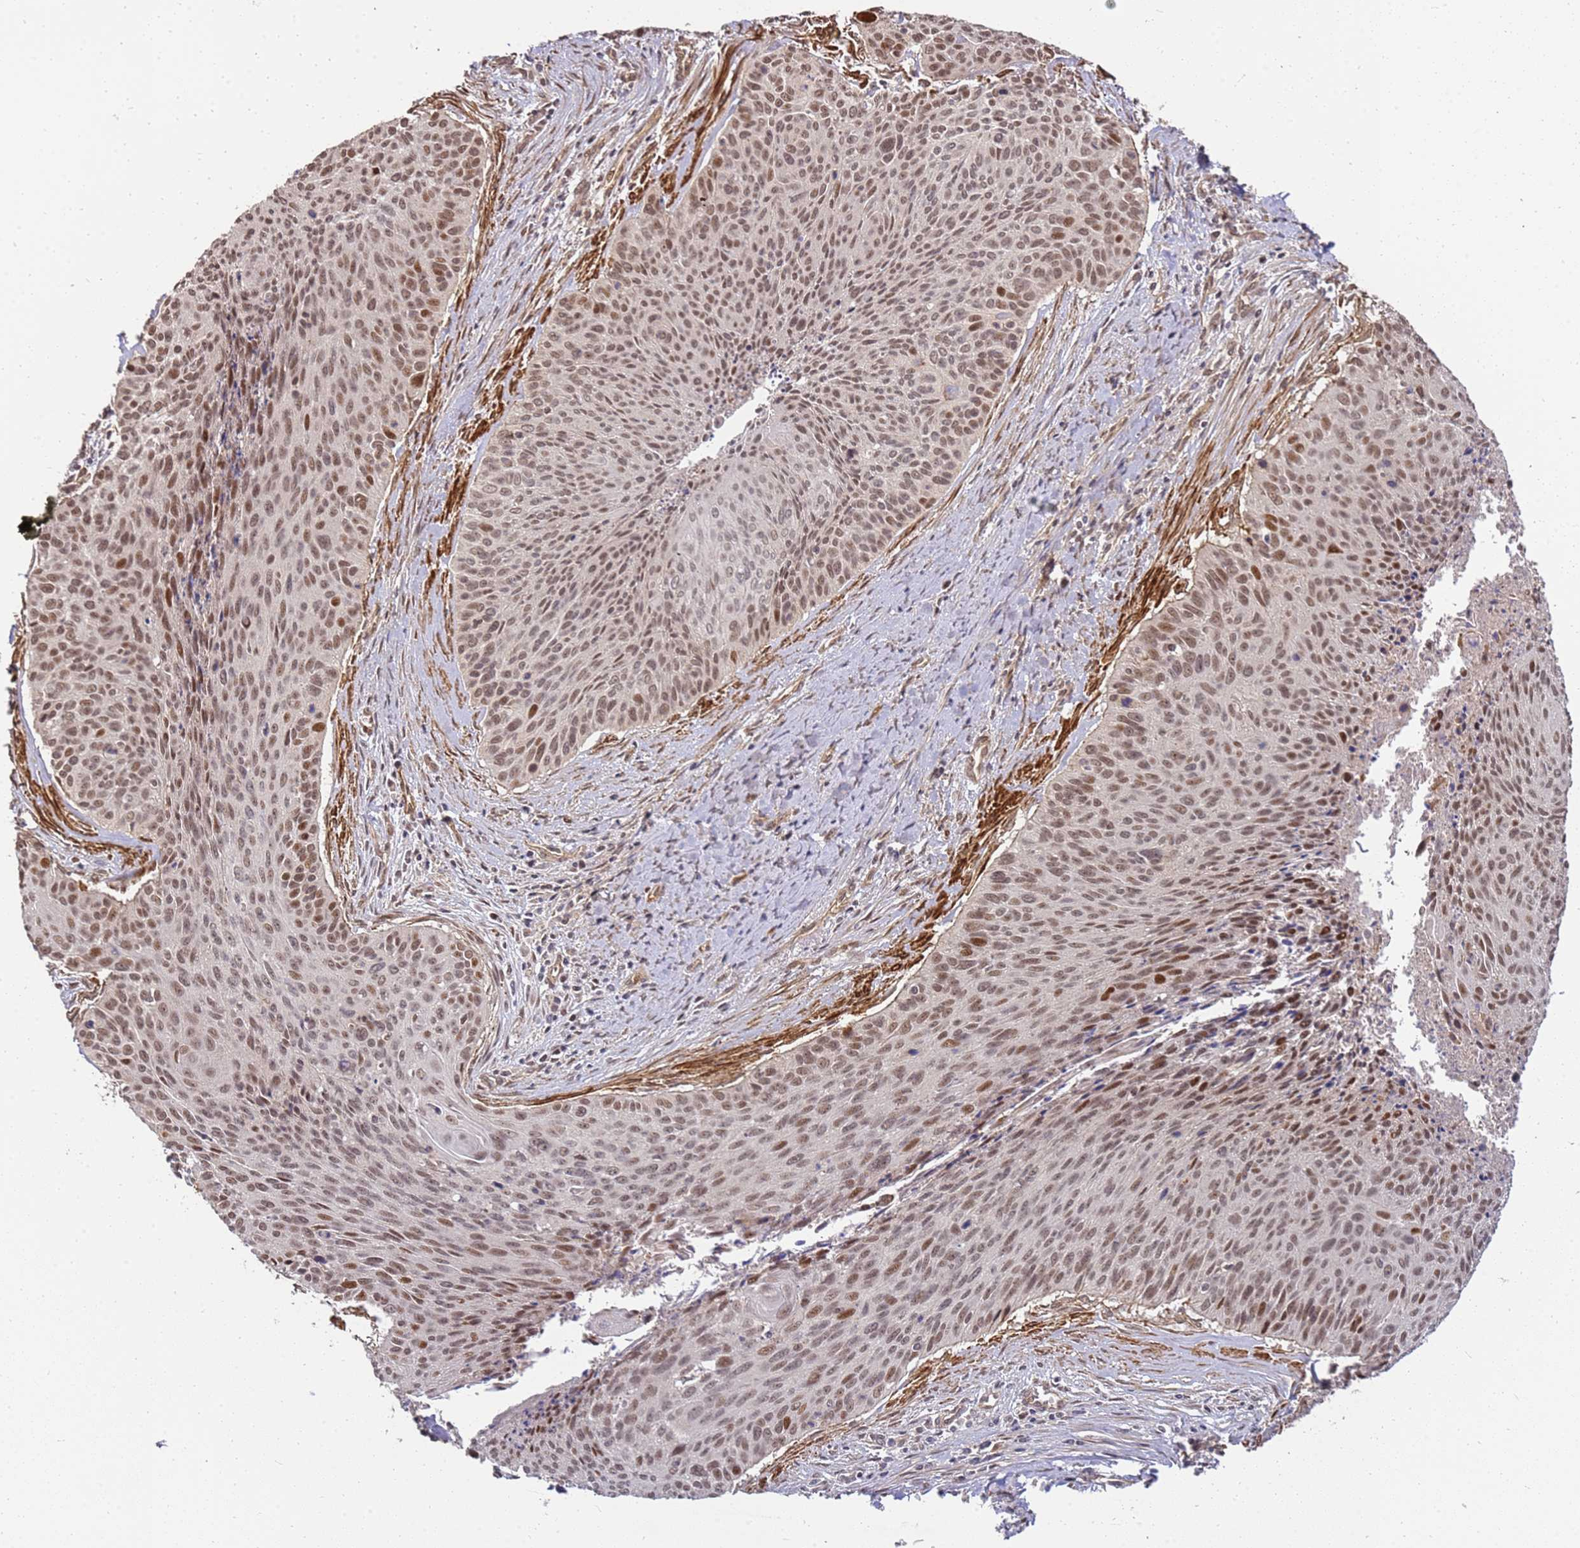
{"staining": {"intensity": "moderate", "quantity": ">75%", "location": "nuclear"}, "tissue": "cervical cancer", "cell_type": "Tumor cells", "image_type": "cancer", "snomed": [{"axis": "morphology", "description": "Squamous cell carcinoma, NOS"}, {"axis": "topography", "description": "Cervix"}], "caption": "Human squamous cell carcinoma (cervical) stained with a protein marker shows moderate staining in tumor cells.", "gene": "ST18", "patient": {"sex": "female", "age": 55}}